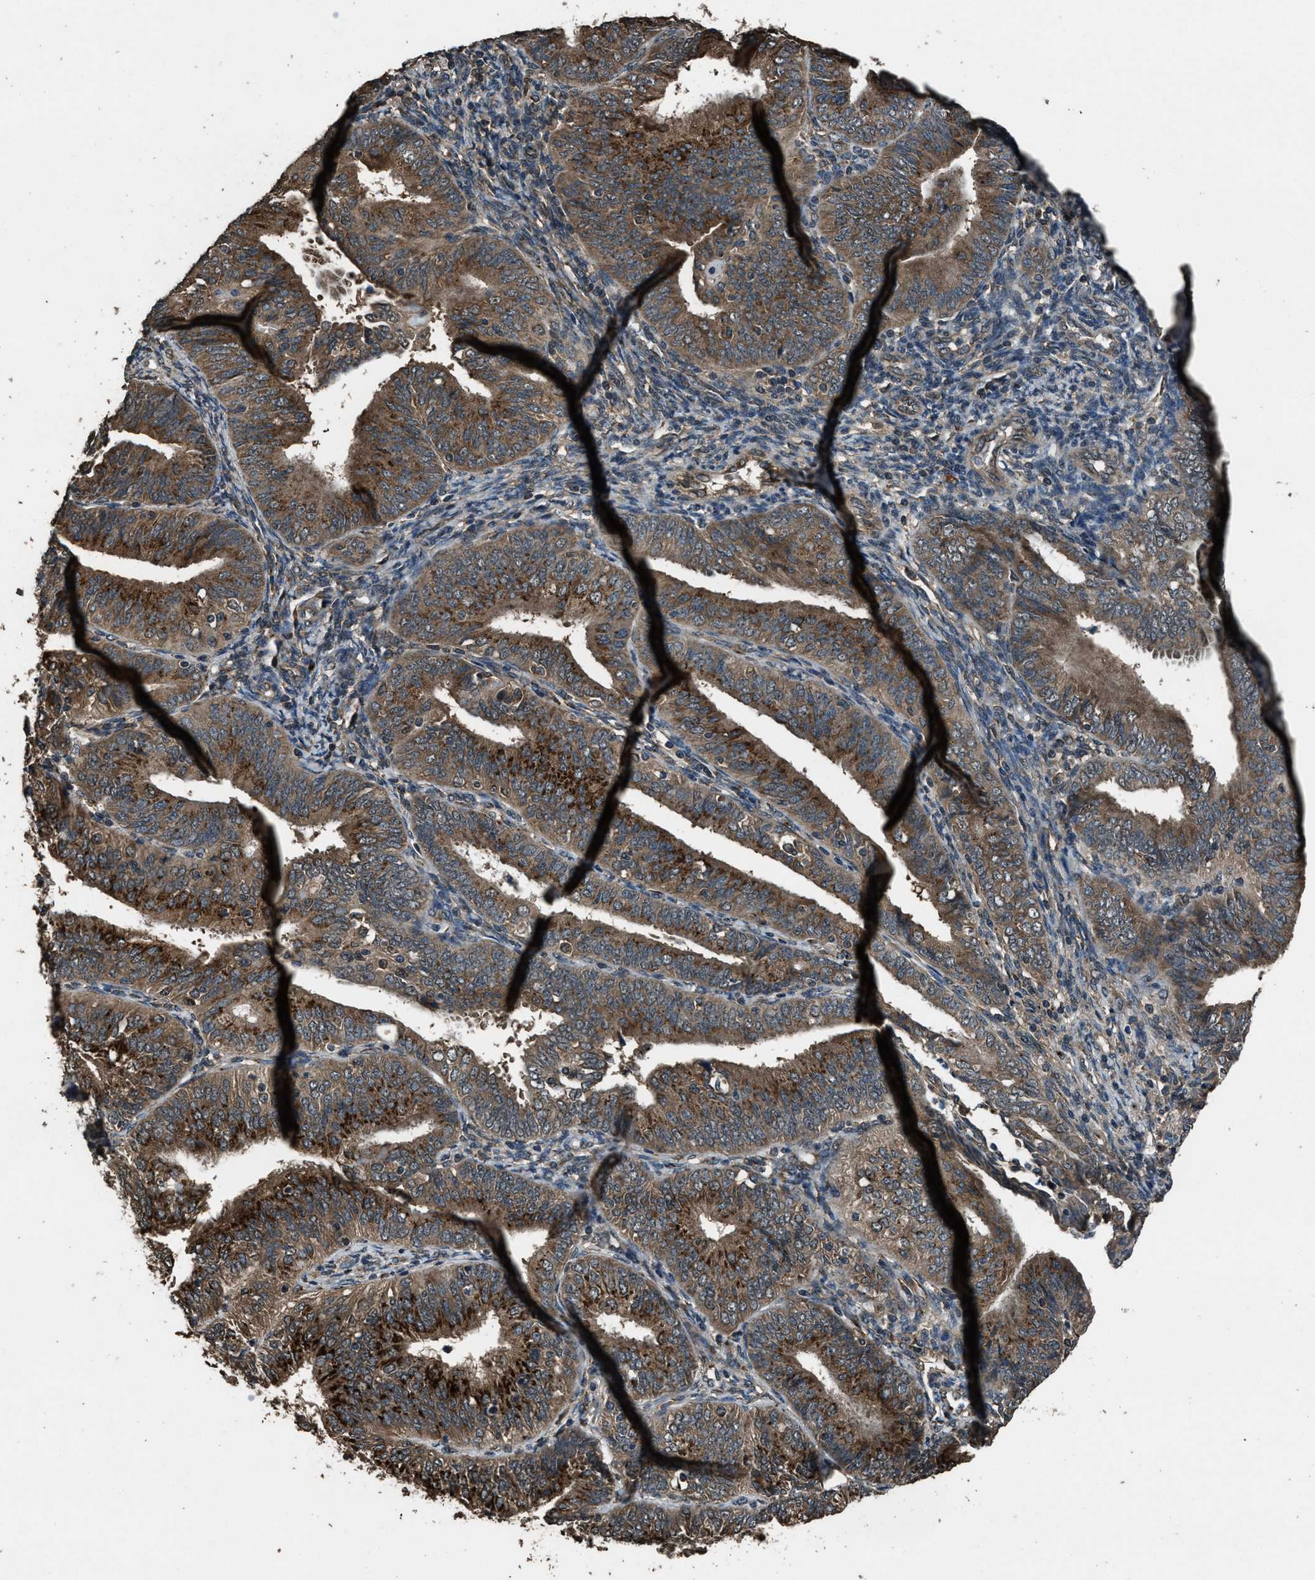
{"staining": {"intensity": "strong", "quantity": ">75%", "location": "cytoplasmic/membranous"}, "tissue": "endometrial cancer", "cell_type": "Tumor cells", "image_type": "cancer", "snomed": [{"axis": "morphology", "description": "Adenocarcinoma, NOS"}, {"axis": "topography", "description": "Endometrium"}], "caption": "Immunohistochemical staining of adenocarcinoma (endometrial) exhibits high levels of strong cytoplasmic/membranous protein positivity in about >75% of tumor cells.", "gene": "SLC38A10", "patient": {"sex": "female", "age": 58}}